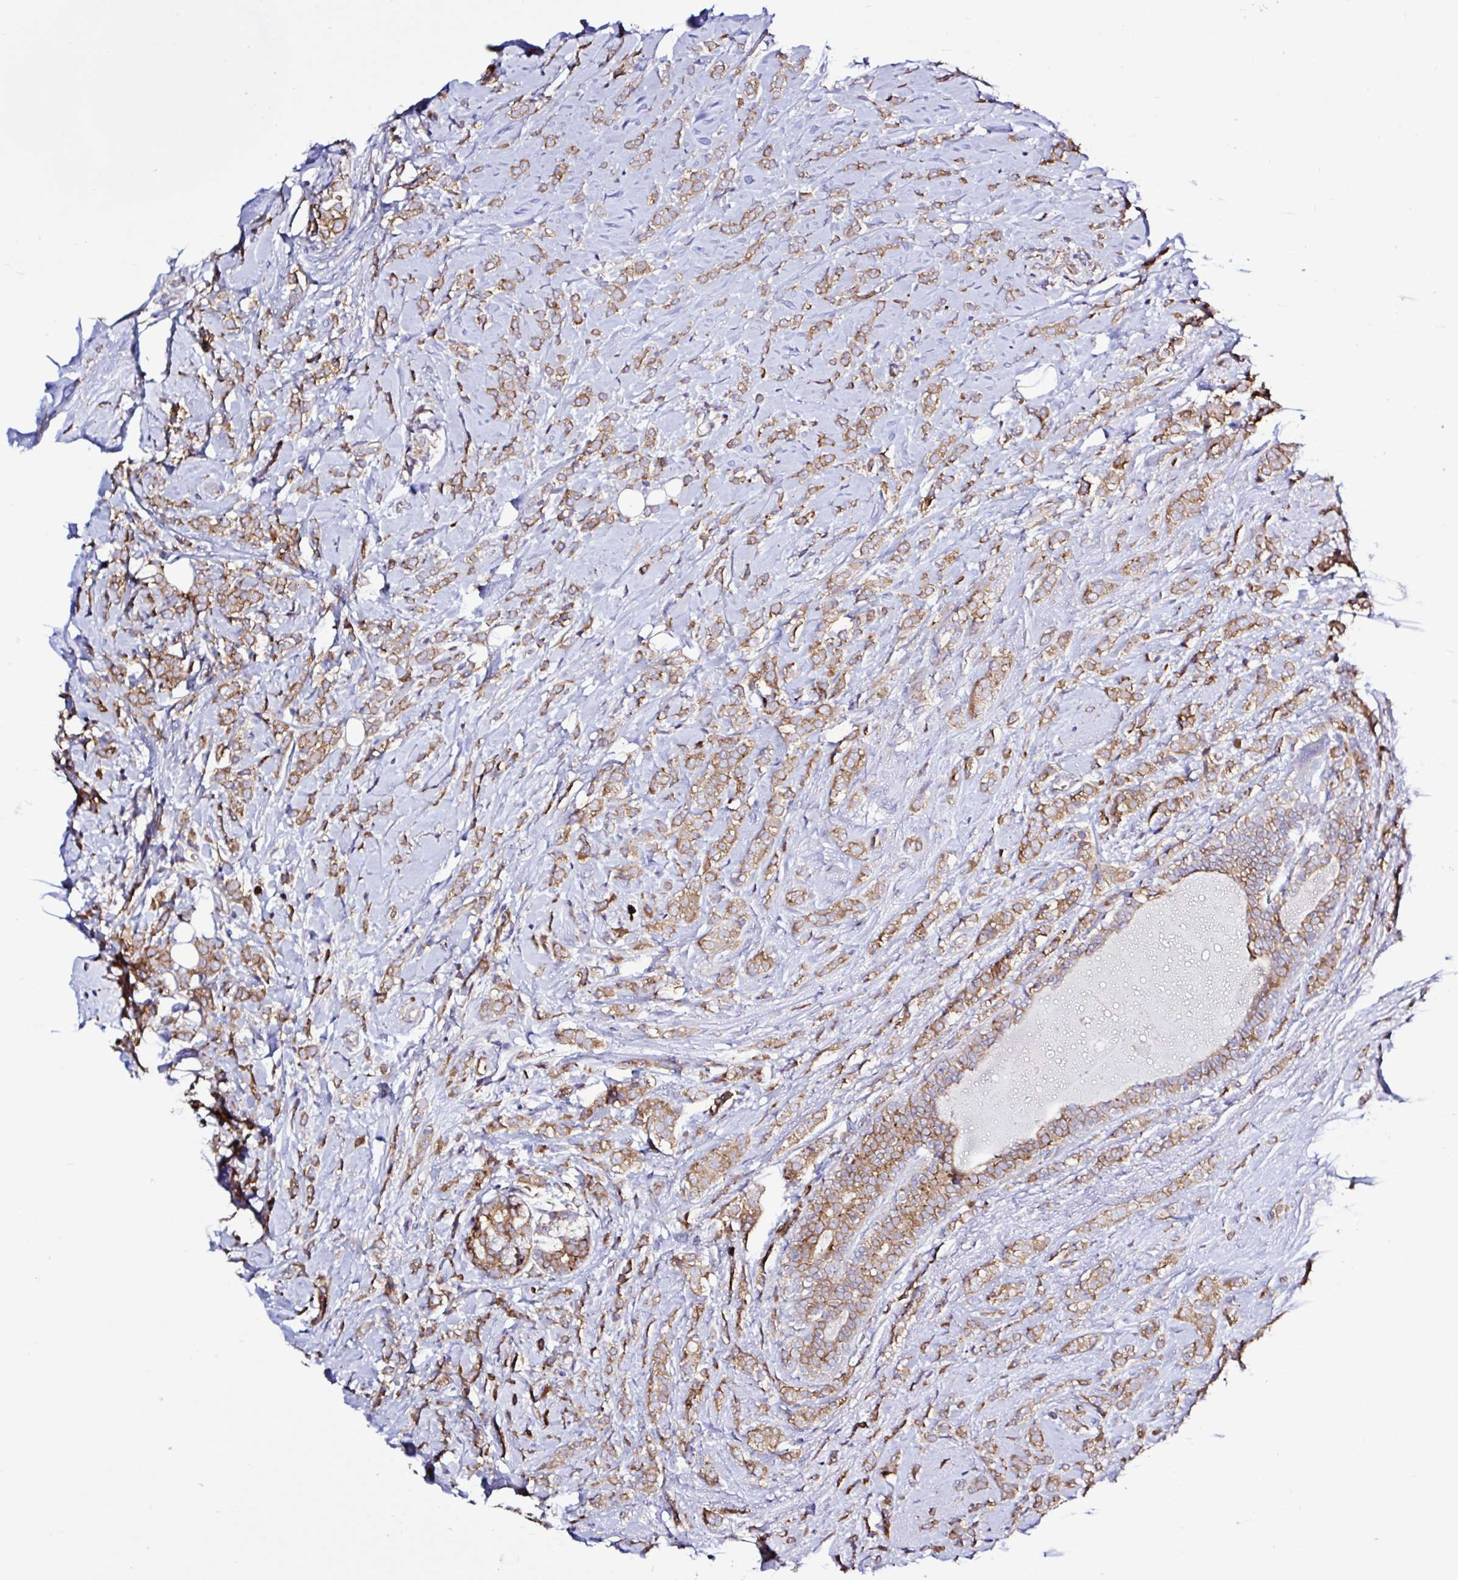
{"staining": {"intensity": "moderate", "quantity": ">75%", "location": "cytoplasmic/membranous"}, "tissue": "breast cancer", "cell_type": "Tumor cells", "image_type": "cancer", "snomed": [{"axis": "morphology", "description": "Lobular carcinoma"}, {"axis": "topography", "description": "Breast"}], "caption": "Breast lobular carcinoma stained with immunohistochemistry (IHC) displays moderate cytoplasmic/membranous staining in about >75% of tumor cells. (DAB = brown stain, brightfield microscopy at high magnification).", "gene": "LARS1", "patient": {"sex": "female", "age": 49}}